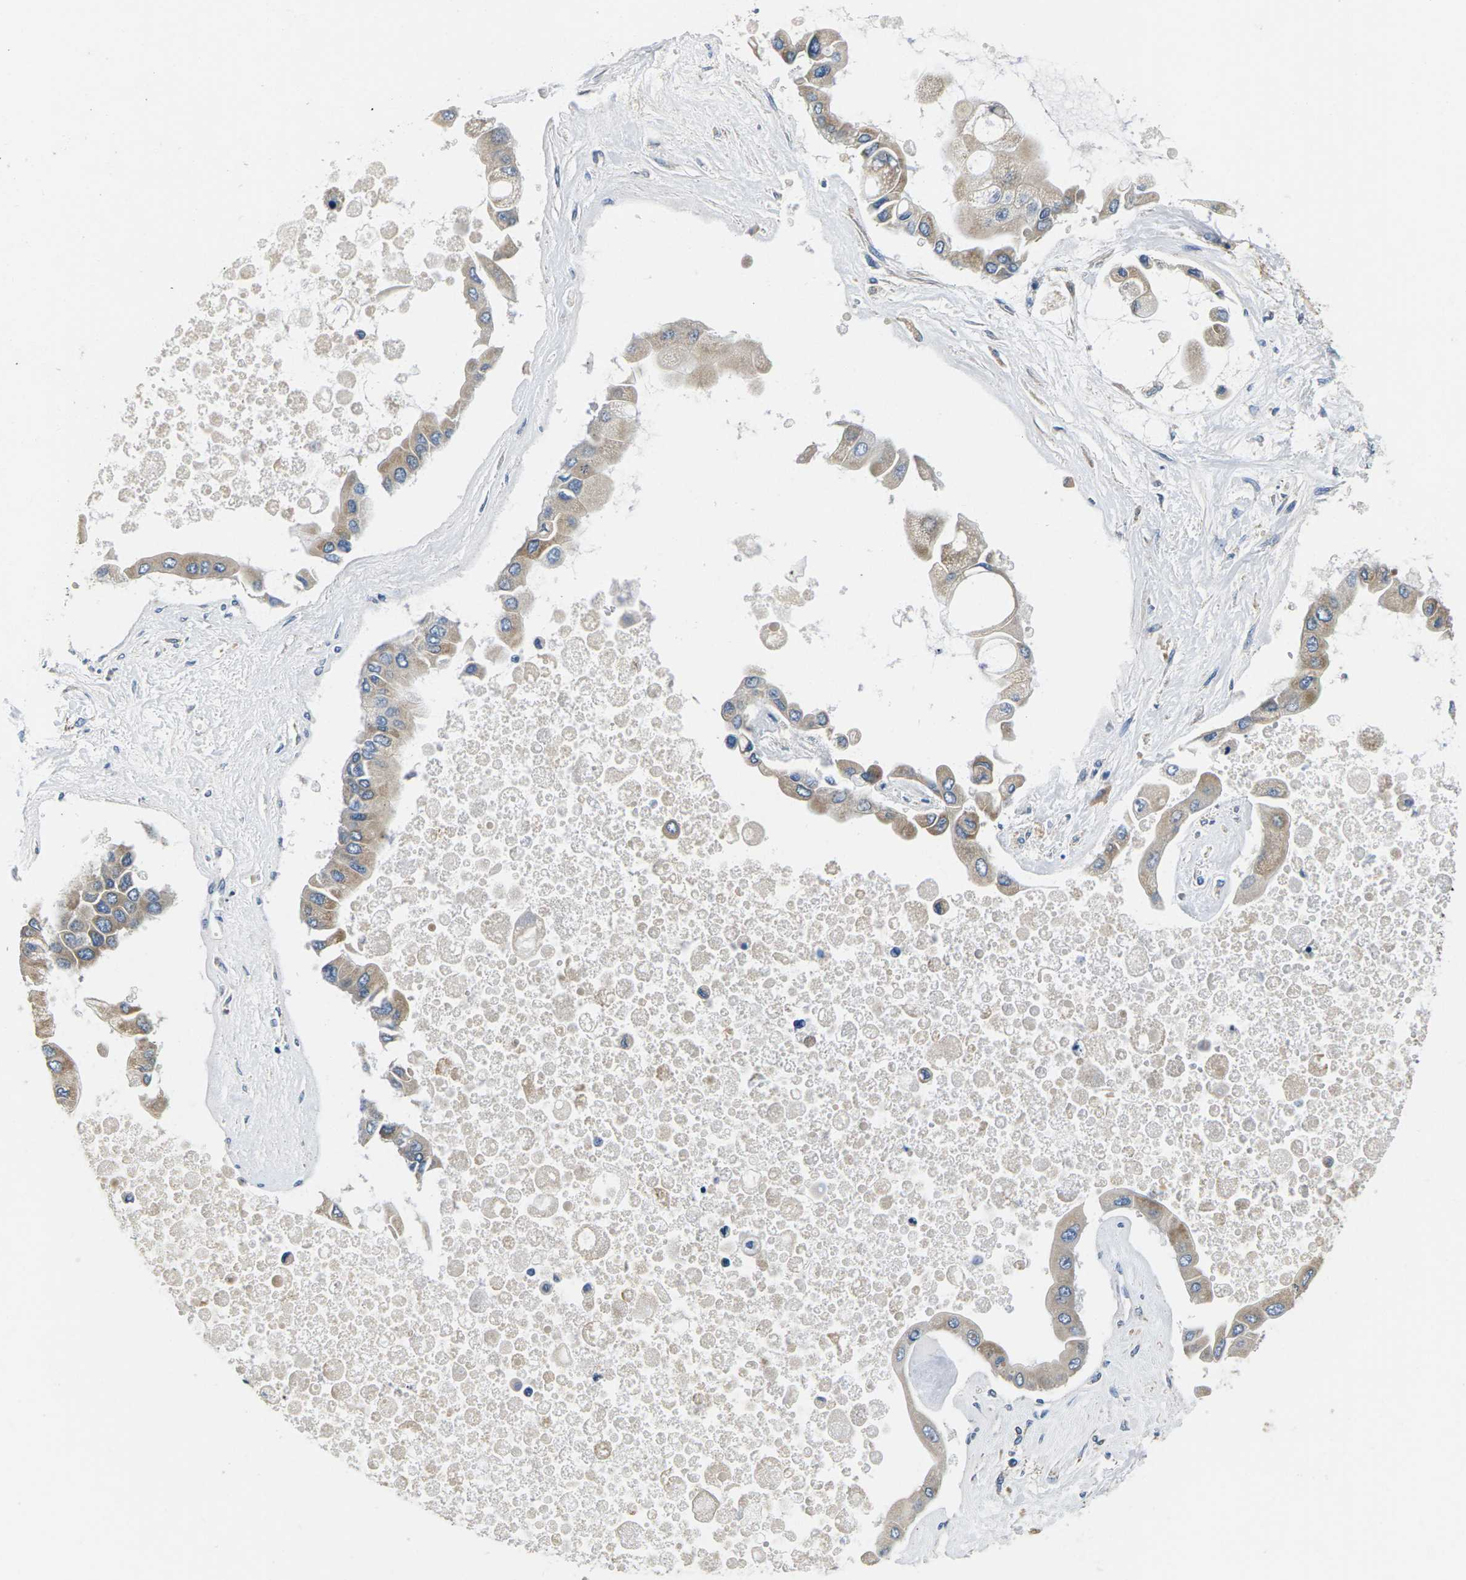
{"staining": {"intensity": "moderate", "quantity": ">75%", "location": "cytoplasmic/membranous"}, "tissue": "liver cancer", "cell_type": "Tumor cells", "image_type": "cancer", "snomed": [{"axis": "morphology", "description": "Cholangiocarcinoma"}, {"axis": "topography", "description": "Liver"}], "caption": "Protein staining demonstrates moderate cytoplasmic/membranous expression in approximately >75% of tumor cells in liver cancer.", "gene": "ERGIC3", "patient": {"sex": "male", "age": 50}}